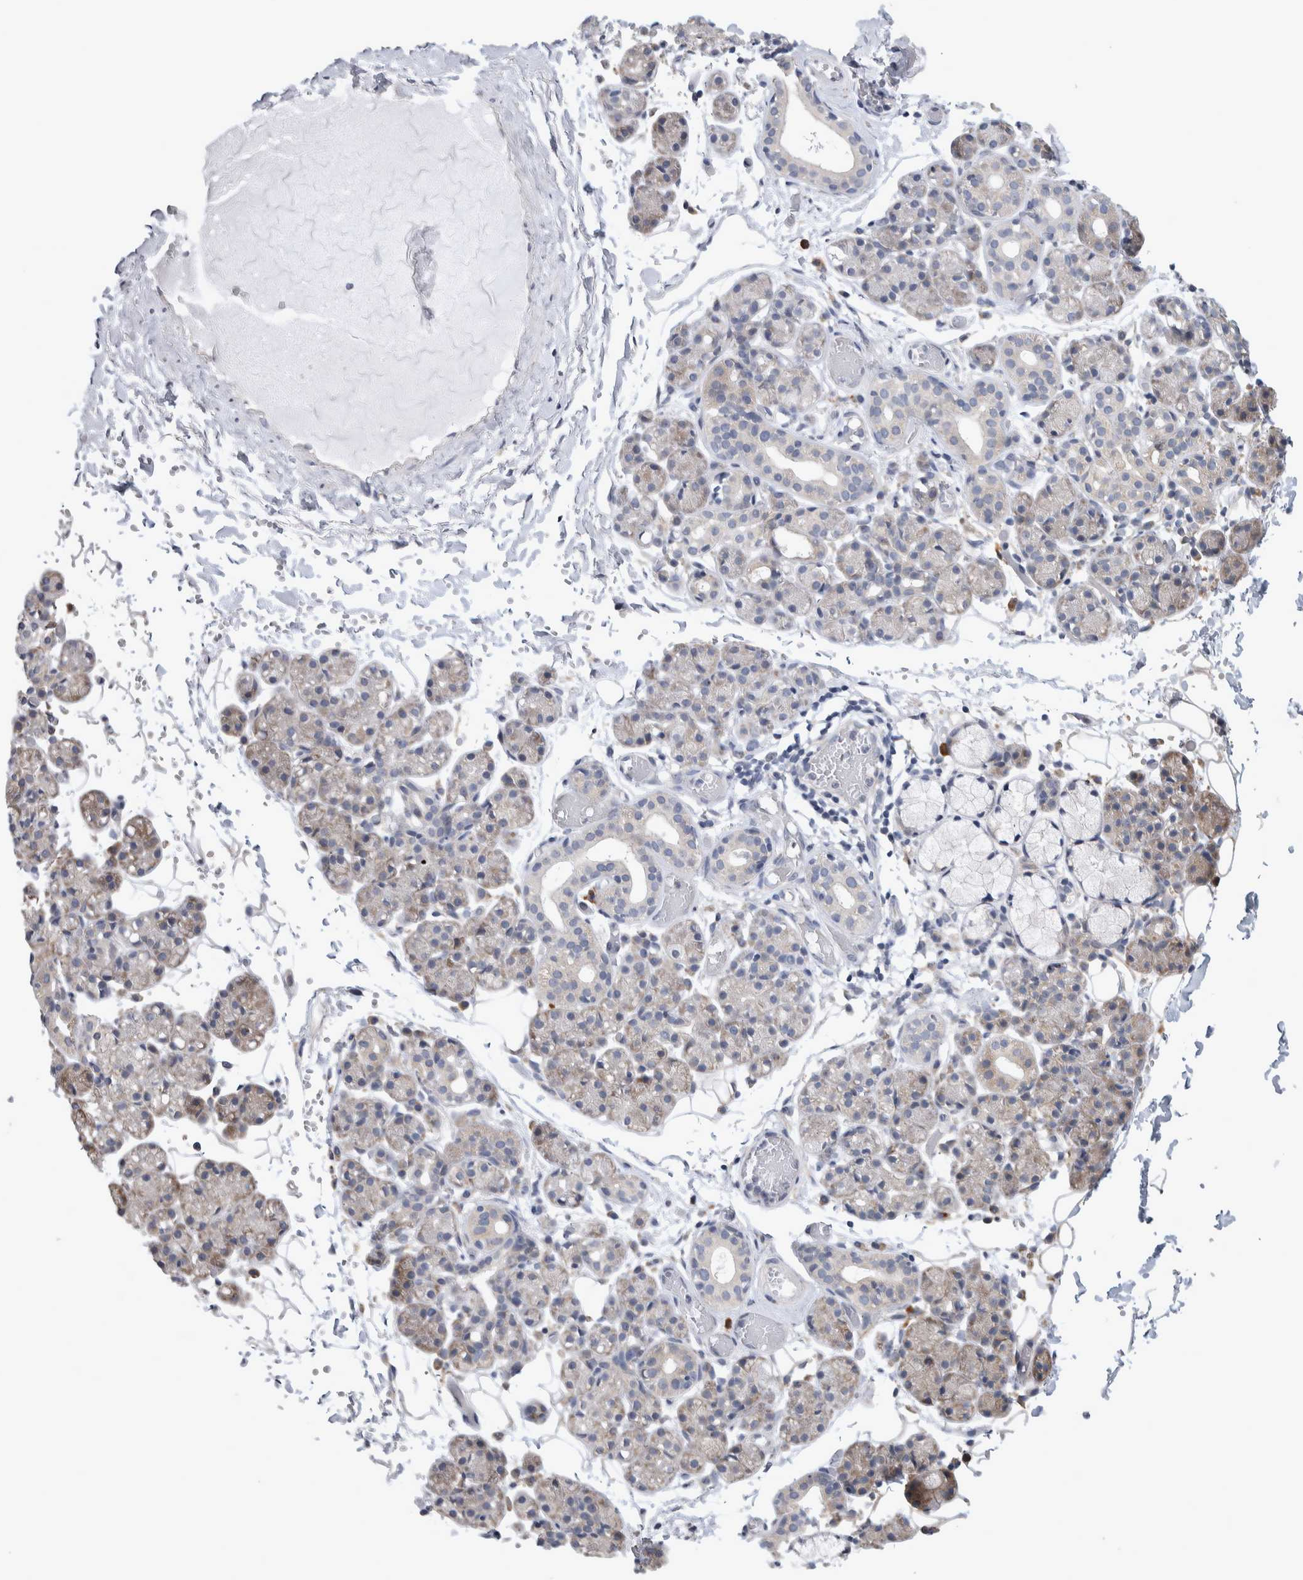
{"staining": {"intensity": "weak", "quantity": "25%-75%", "location": "cytoplasmic/membranous"}, "tissue": "salivary gland", "cell_type": "Glandular cells", "image_type": "normal", "snomed": [{"axis": "morphology", "description": "Normal tissue, NOS"}, {"axis": "topography", "description": "Salivary gland"}], "caption": "IHC photomicrograph of normal salivary gland stained for a protein (brown), which exhibits low levels of weak cytoplasmic/membranous expression in about 25%-75% of glandular cells.", "gene": "IBTK", "patient": {"sex": "male", "age": 63}}